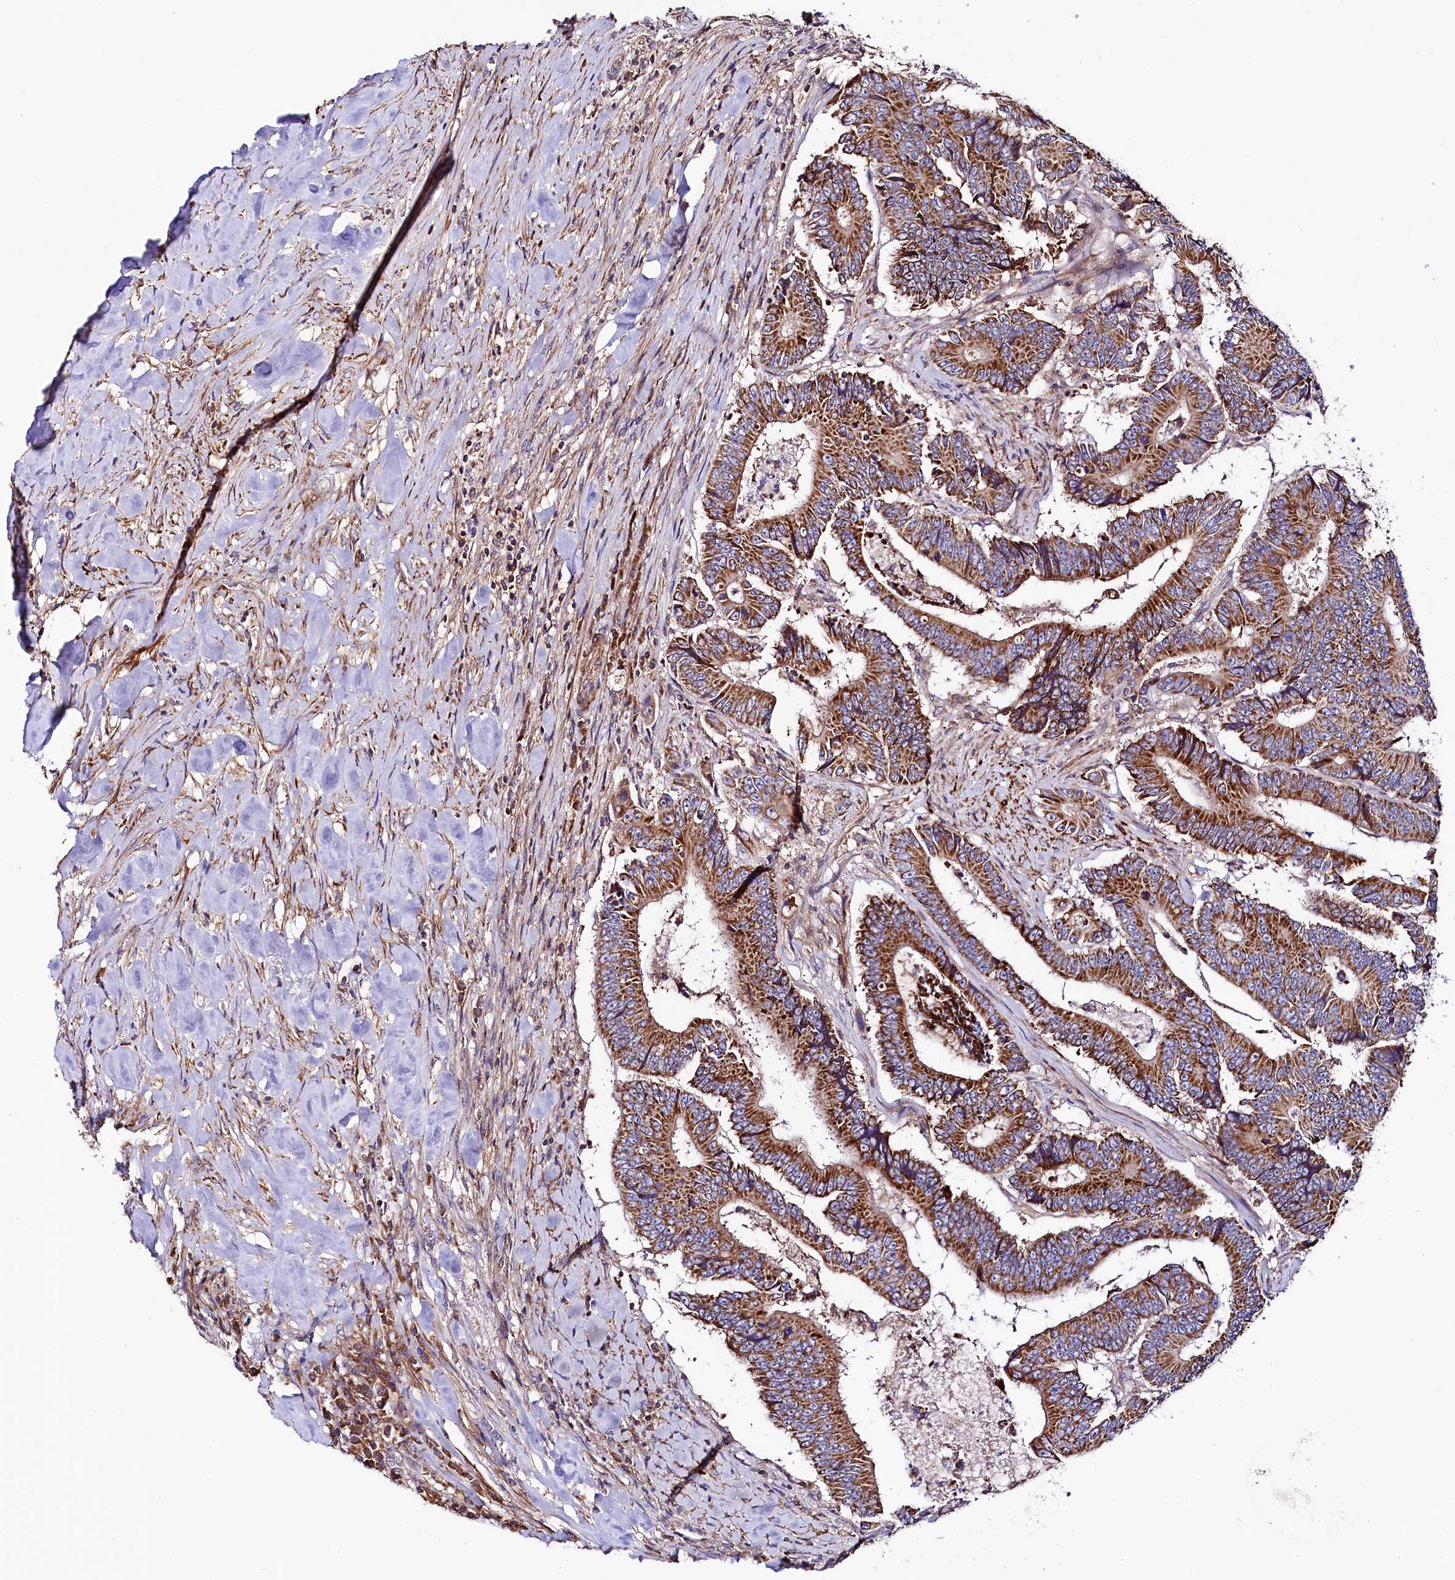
{"staining": {"intensity": "strong", "quantity": ">75%", "location": "cytoplasmic/membranous"}, "tissue": "colorectal cancer", "cell_type": "Tumor cells", "image_type": "cancer", "snomed": [{"axis": "morphology", "description": "Adenocarcinoma, NOS"}, {"axis": "topography", "description": "Colon"}], "caption": "An image showing strong cytoplasmic/membranous expression in approximately >75% of tumor cells in adenocarcinoma (colorectal), as visualized by brown immunohistochemical staining.", "gene": "CIAO3", "patient": {"sex": "male", "age": 83}}